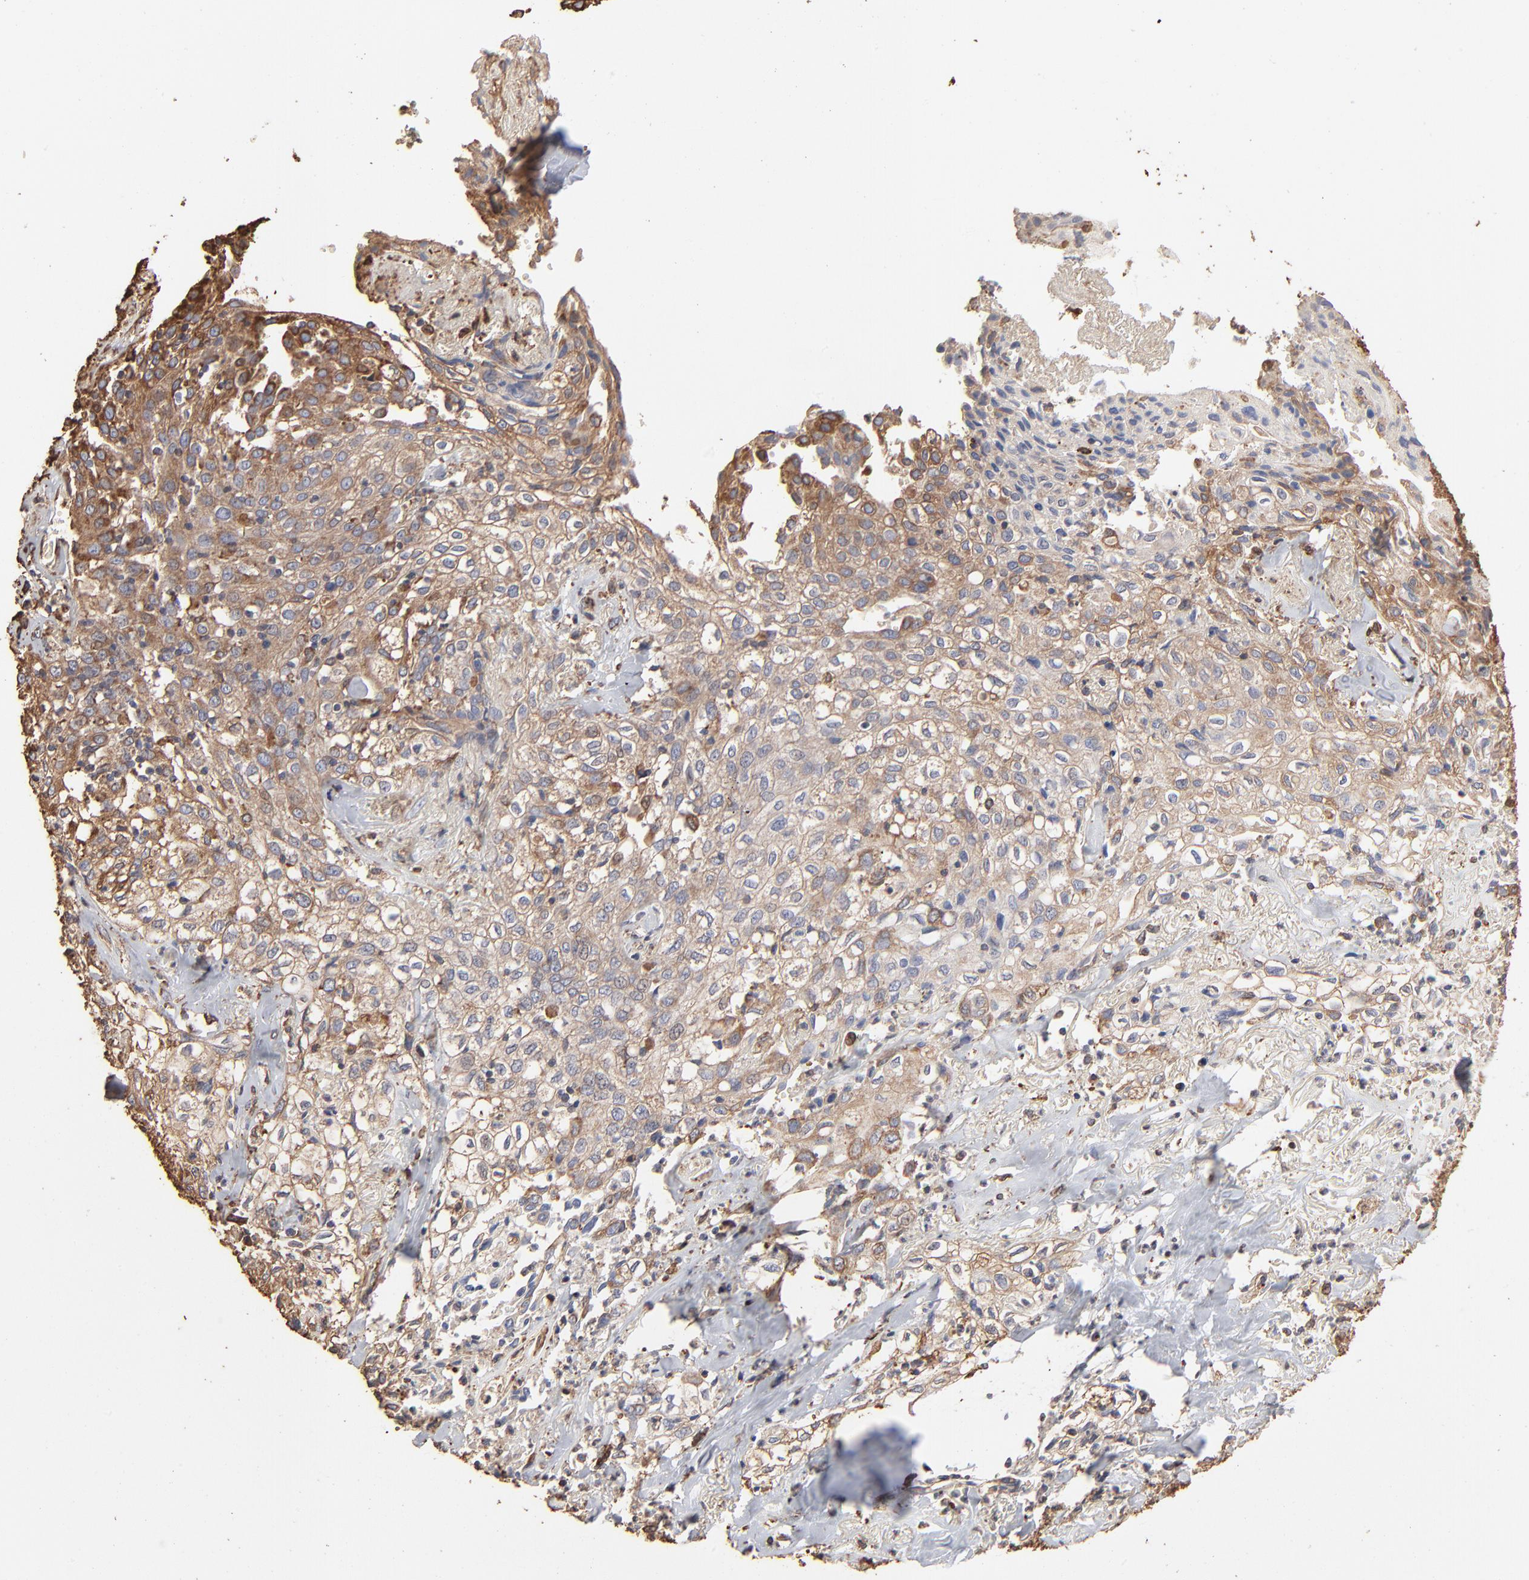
{"staining": {"intensity": "moderate", "quantity": ">75%", "location": "cytoplasmic/membranous"}, "tissue": "skin cancer", "cell_type": "Tumor cells", "image_type": "cancer", "snomed": [{"axis": "morphology", "description": "Squamous cell carcinoma, NOS"}, {"axis": "topography", "description": "Skin"}], "caption": "Immunohistochemistry (IHC) (DAB (3,3'-diaminobenzidine)) staining of squamous cell carcinoma (skin) demonstrates moderate cytoplasmic/membranous protein positivity in about >75% of tumor cells.", "gene": "PDIA3", "patient": {"sex": "male", "age": 65}}